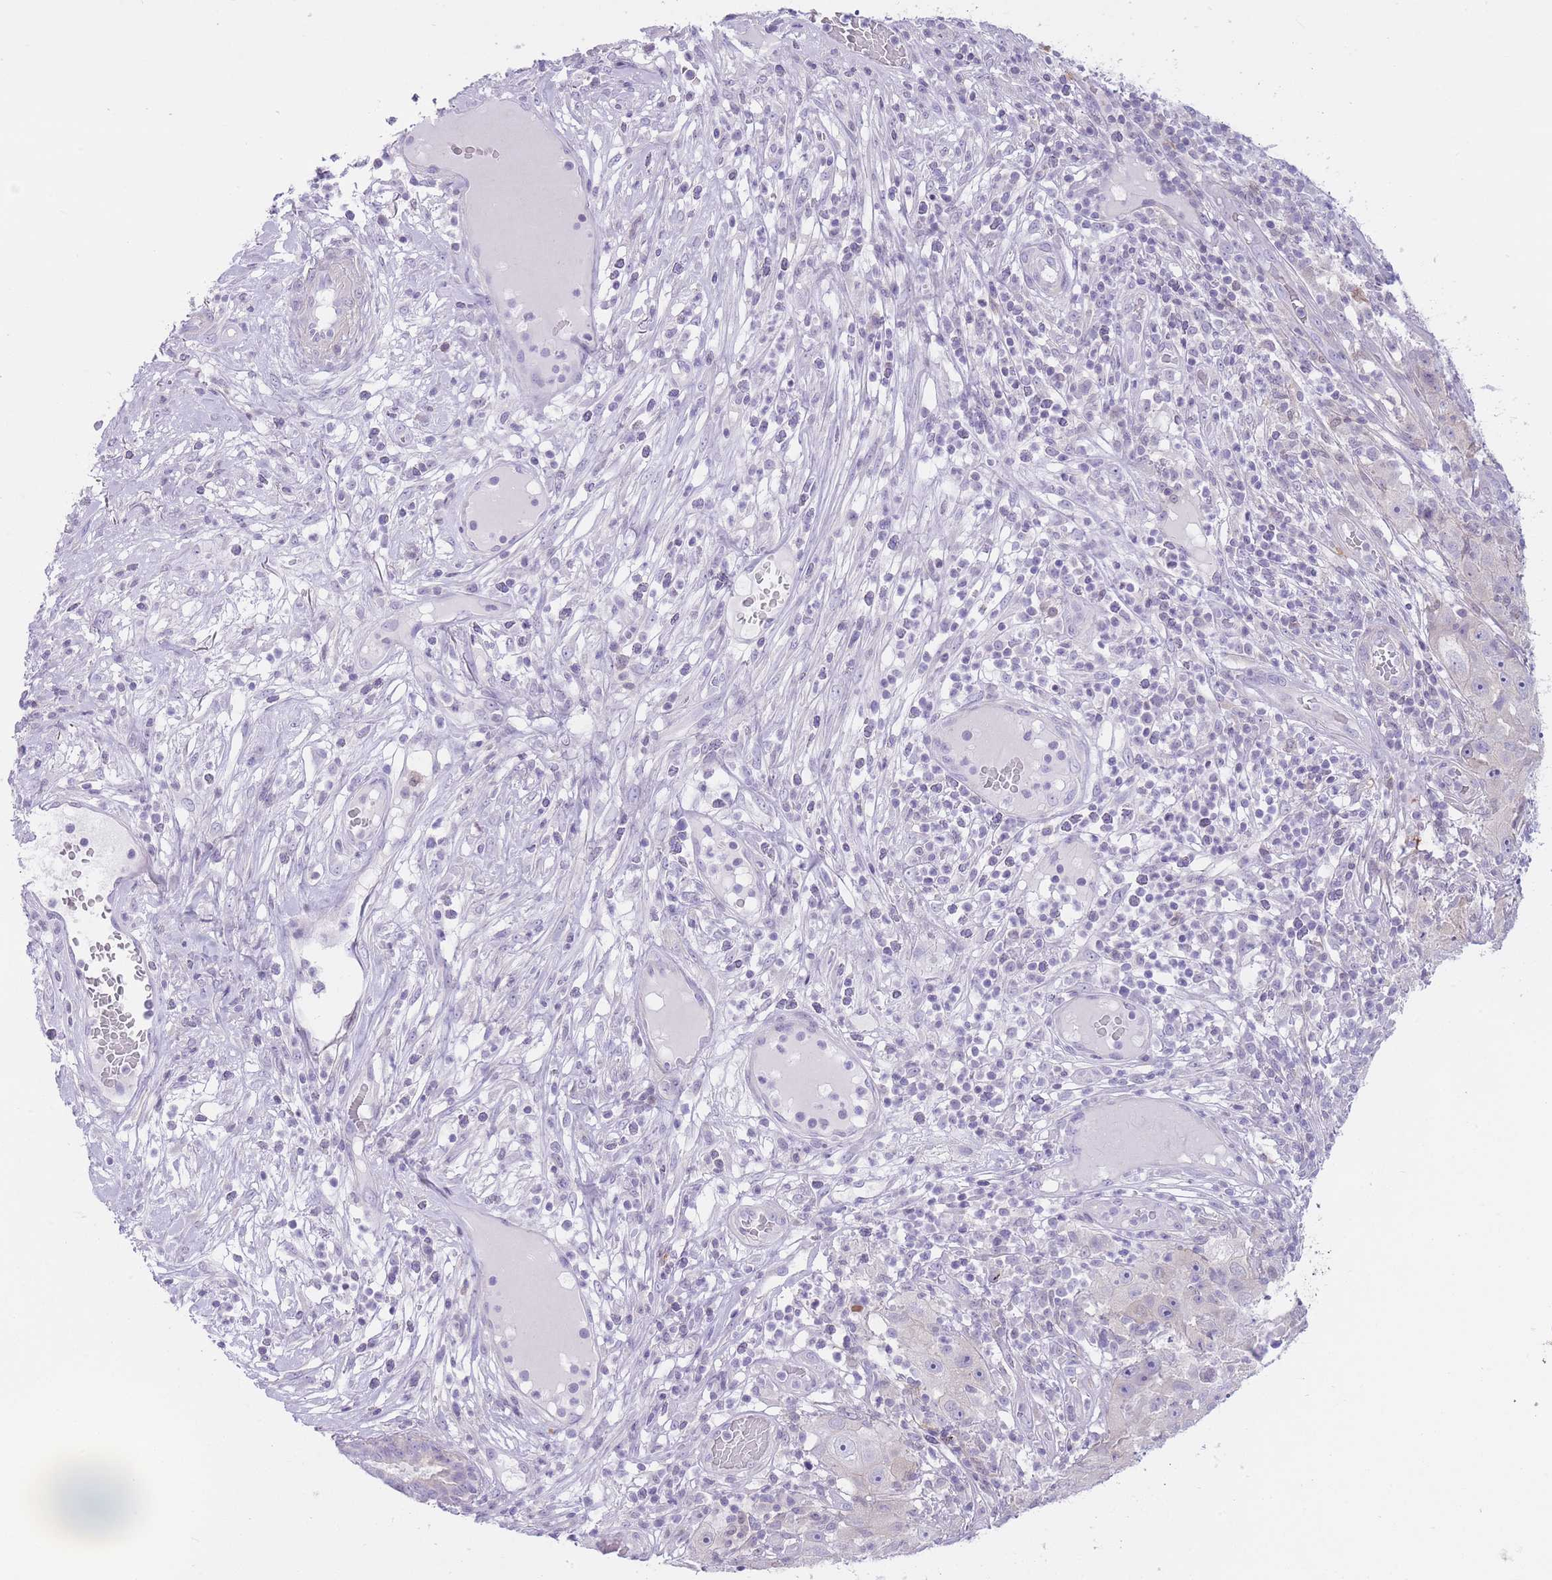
{"staining": {"intensity": "negative", "quantity": "none", "location": "none"}, "tissue": "skin cancer", "cell_type": "Tumor cells", "image_type": "cancer", "snomed": [{"axis": "morphology", "description": "Squamous cell carcinoma, NOS"}, {"axis": "topography", "description": "Skin"}], "caption": "Human skin cancer stained for a protein using IHC exhibits no positivity in tumor cells.", "gene": "OR11H12", "patient": {"sex": "female", "age": 87}}